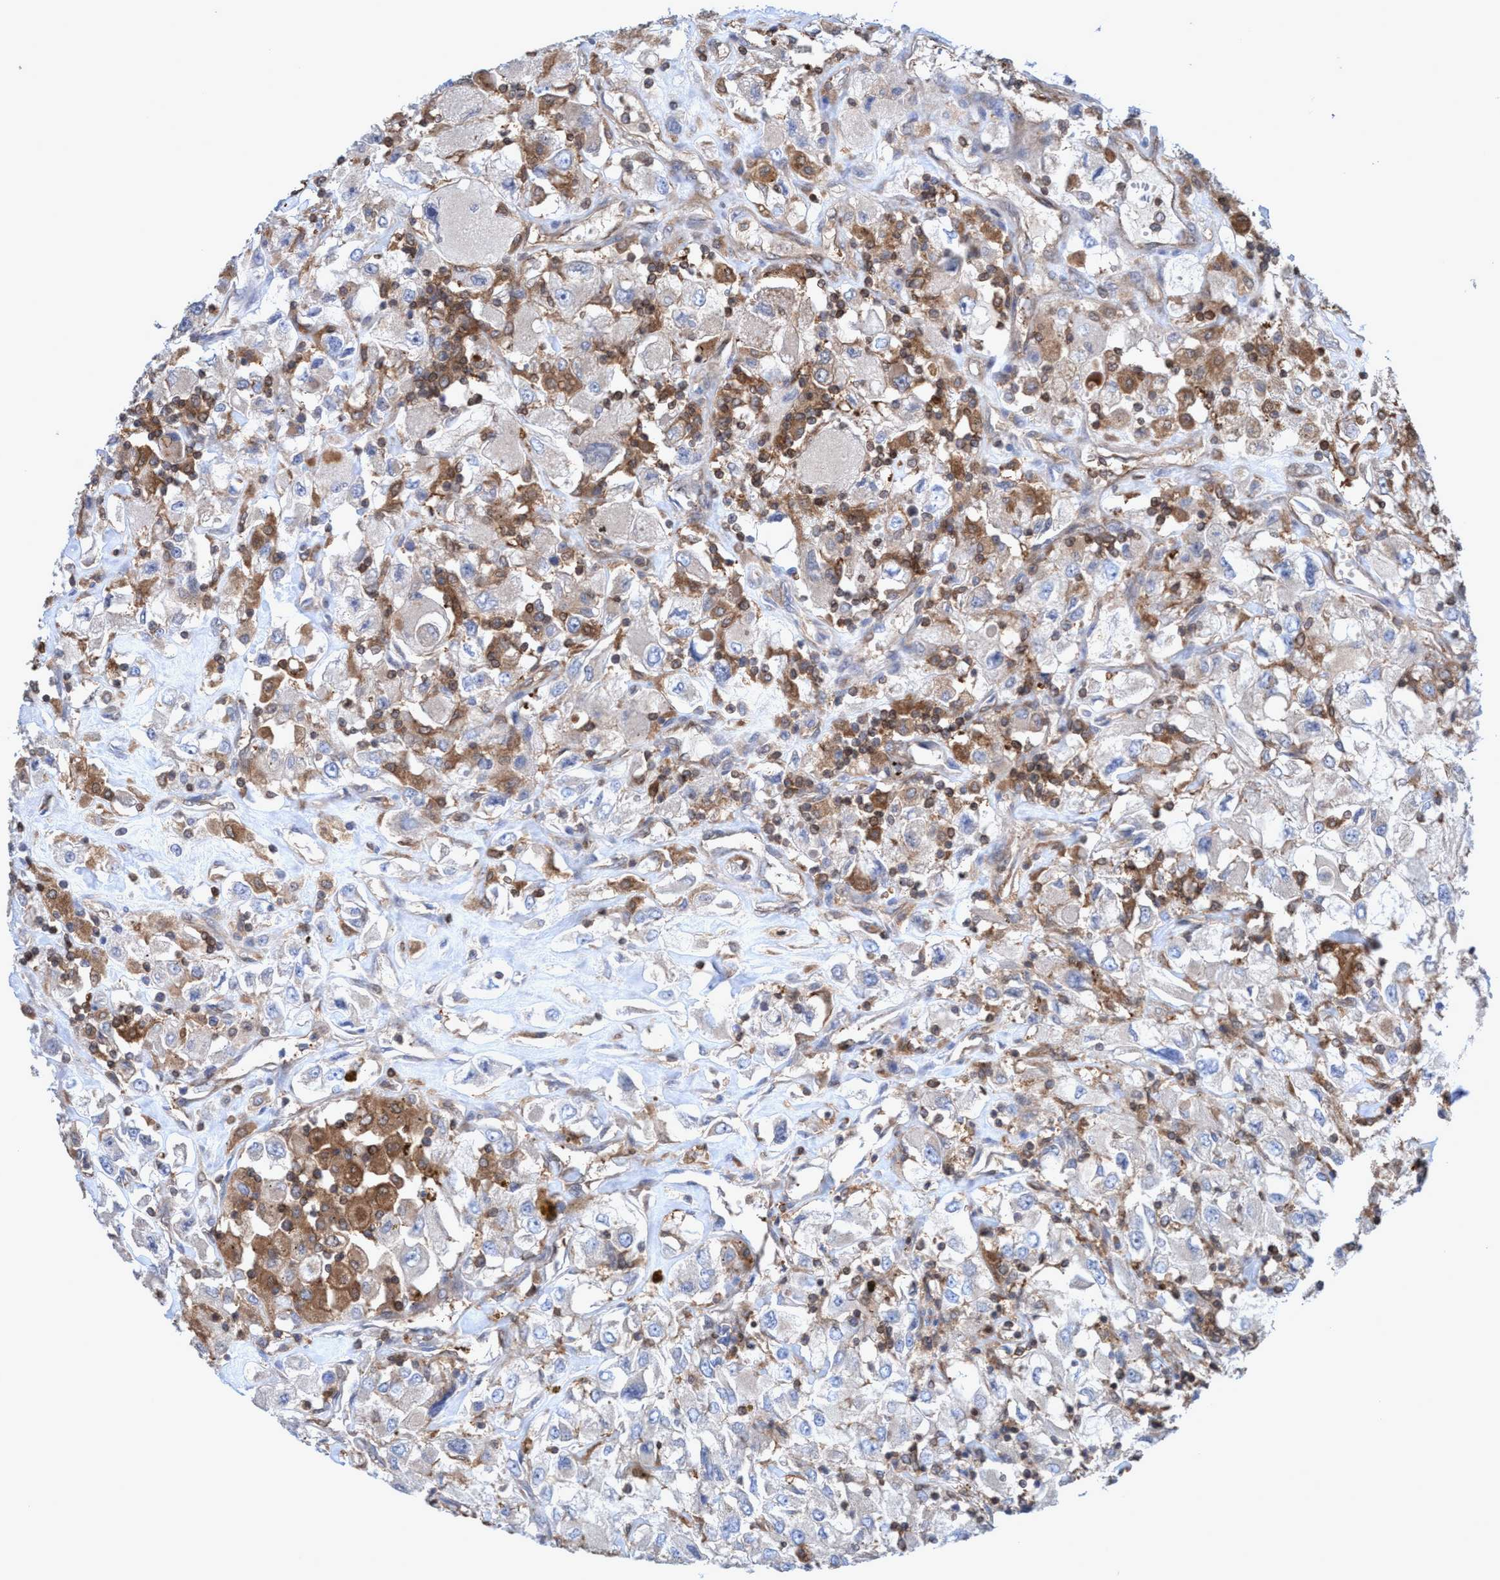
{"staining": {"intensity": "weak", "quantity": "<25%", "location": "cytoplasmic/membranous"}, "tissue": "renal cancer", "cell_type": "Tumor cells", "image_type": "cancer", "snomed": [{"axis": "morphology", "description": "Adenocarcinoma, NOS"}, {"axis": "topography", "description": "Kidney"}], "caption": "There is no significant staining in tumor cells of adenocarcinoma (renal).", "gene": "GLOD4", "patient": {"sex": "female", "age": 52}}